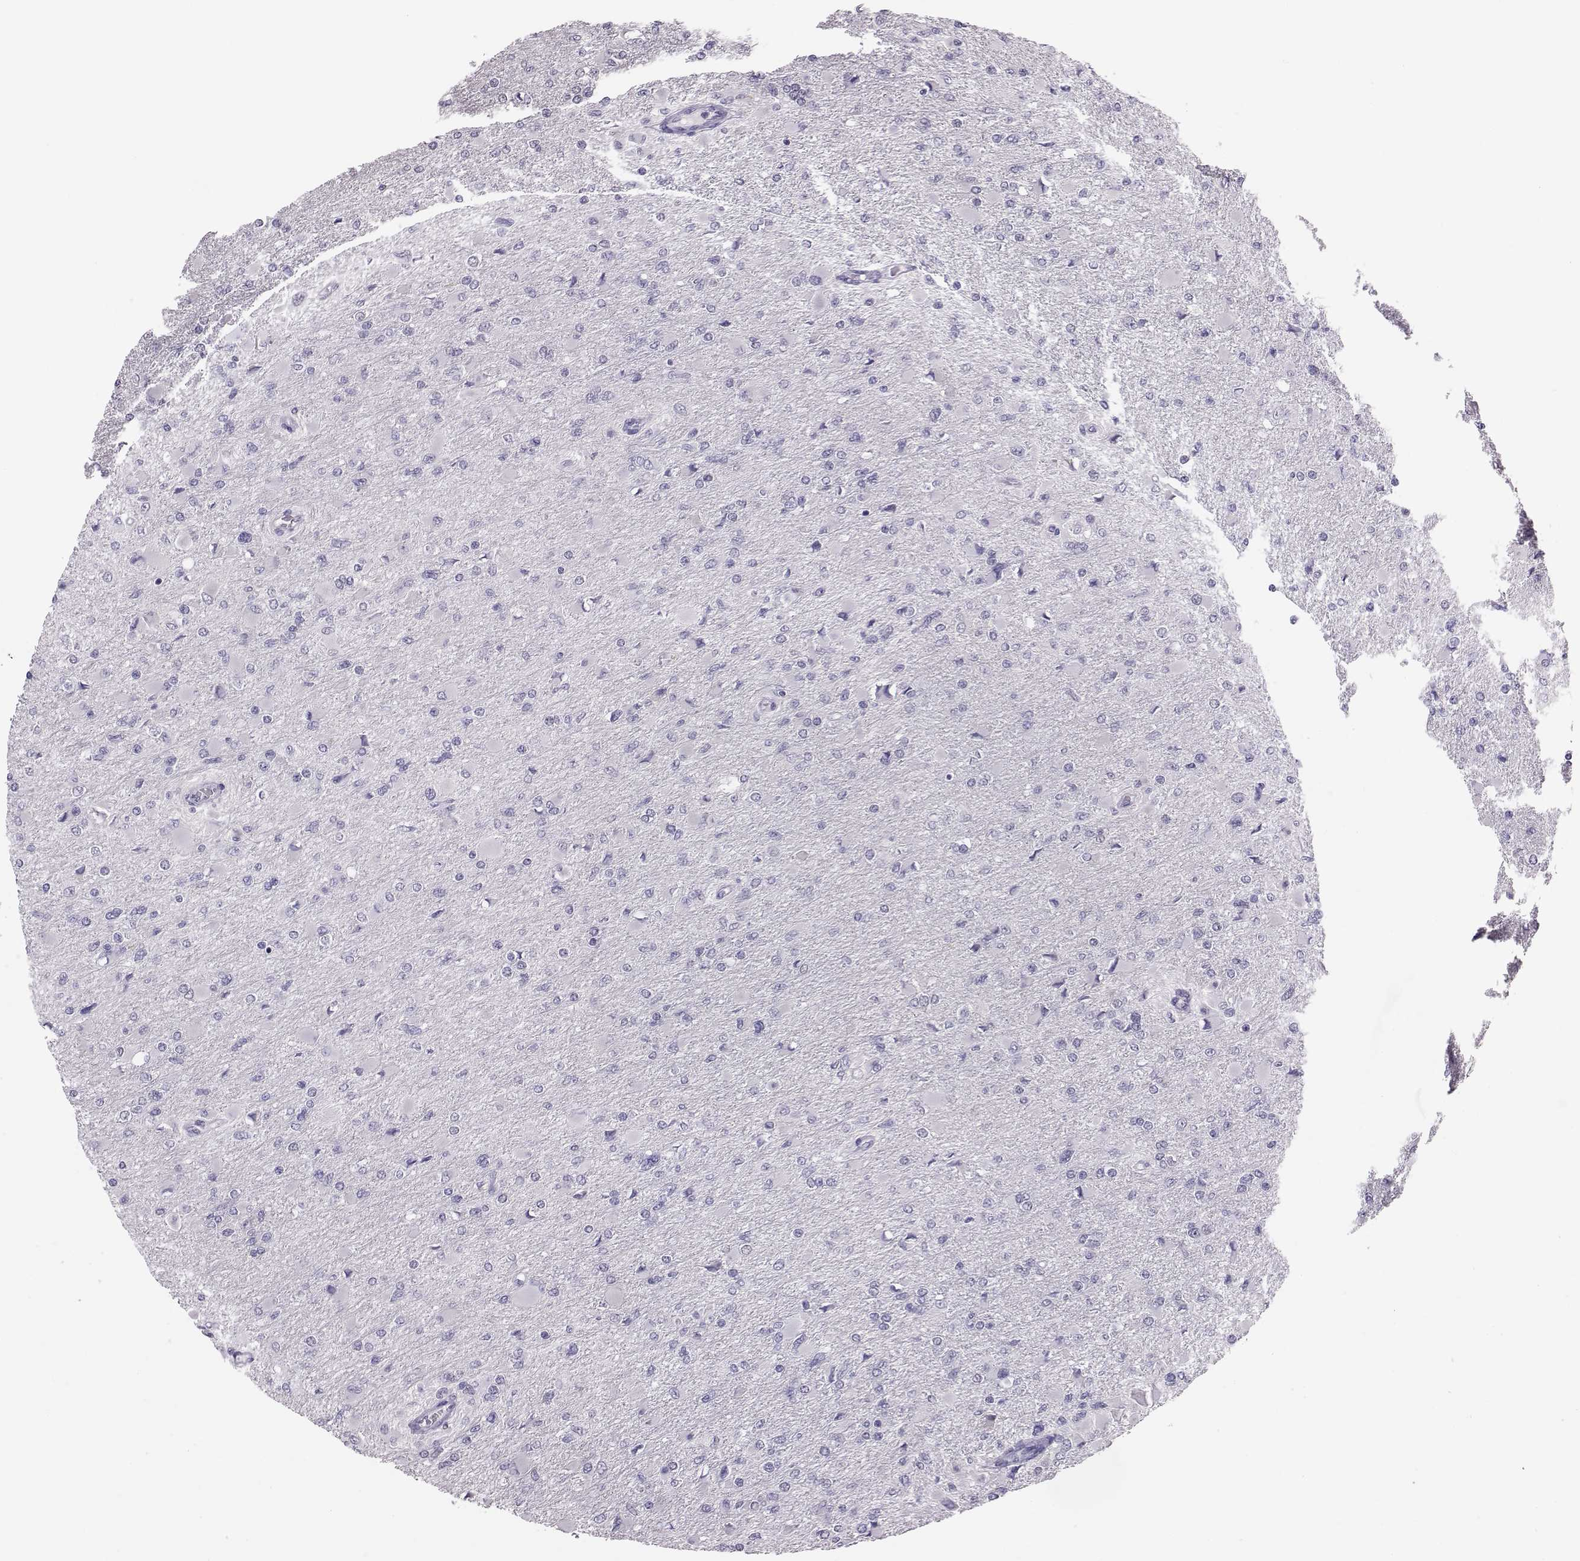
{"staining": {"intensity": "negative", "quantity": "none", "location": "none"}, "tissue": "glioma", "cell_type": "Tumor cells", "image_type": "cancer", "snomed": [{"axis": "morphology", "description": "Glioma, malignant, High grade"}, {"axis": "topography", "description": "Cerebral cortex"}], "caption": "An IHC image of glioma is shown. There is no staining in tumor cells of glioma.", "gene": "DNAAF1", "patient": {"sex": "female", "age": 36}}